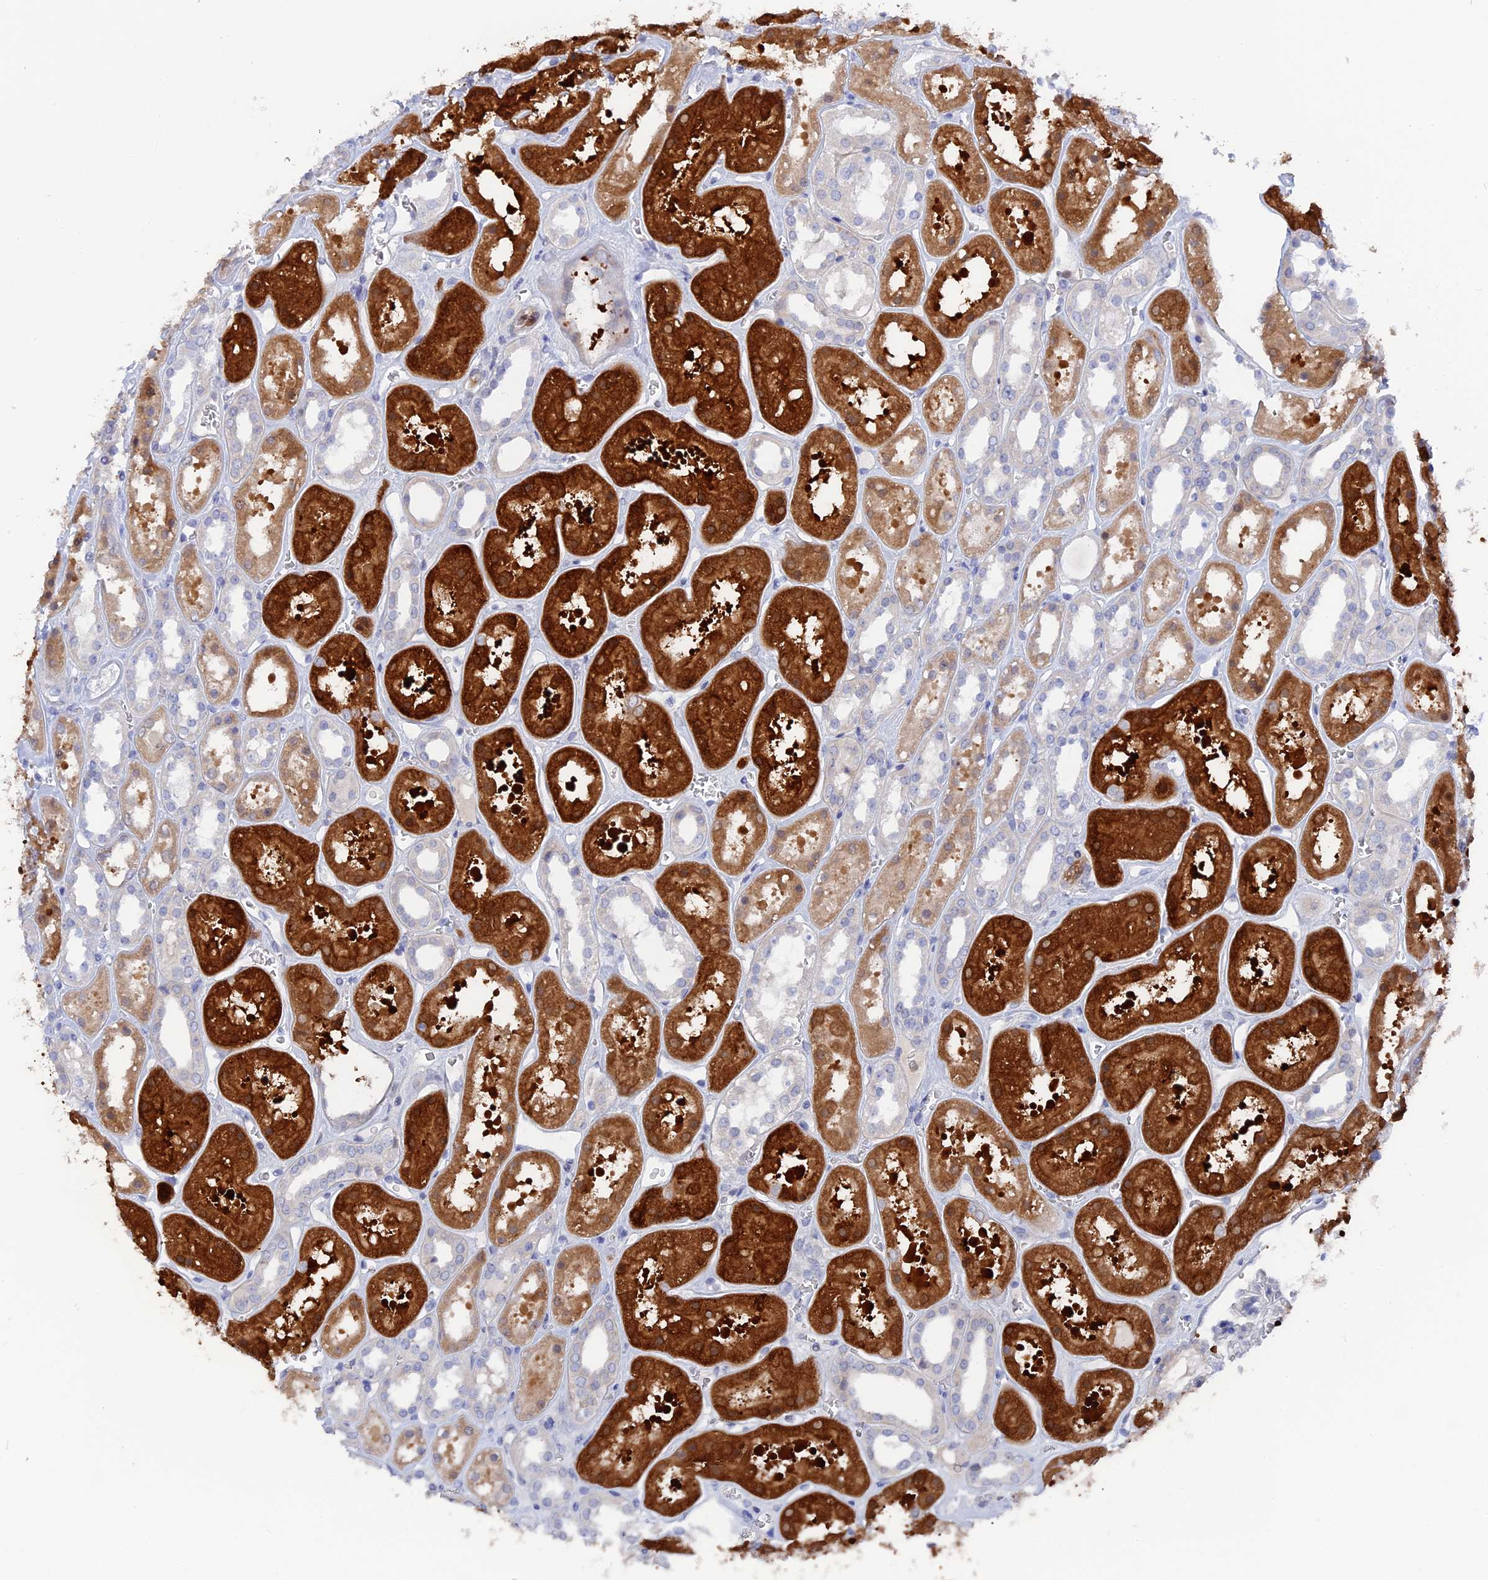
{"staining": {"intensity": "negative", "quantity": "none", "location": "none"}, "tissue": "kidney", "cell_type": "Cells in glomeruli", "image_type": "normal", "snomed": [{"axis": "morphology", "description": "Normal tissue, NOS"}, {"axis": "topography", "description": "Kidney"}], "caption": "Histopathology image shows no protein staining in cells in glomeruli of benign kidney.", "gene": "DACT3", "patient": {"sex": "female", "age": 41}}